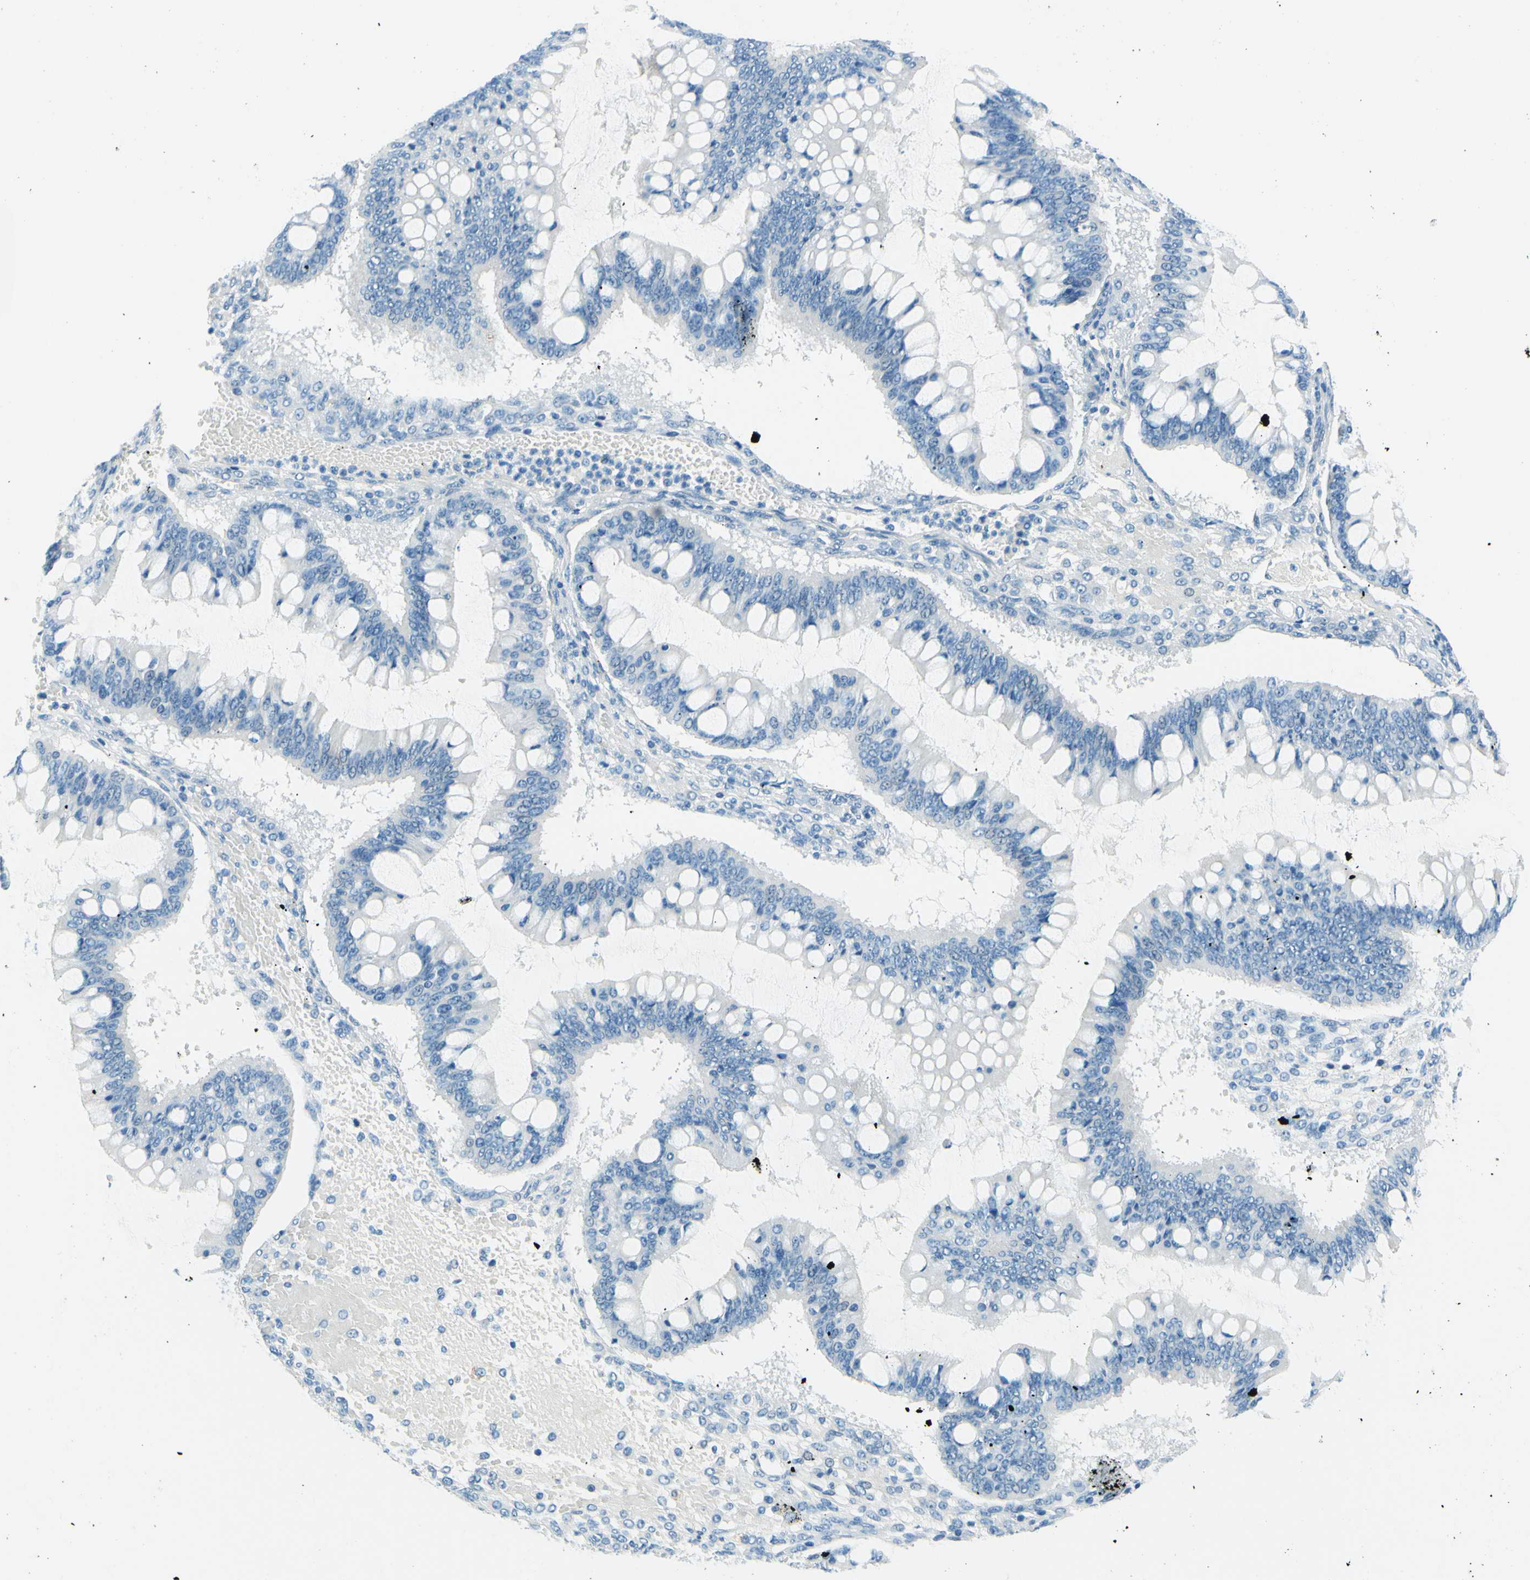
{"staining": {"intensity": "negative", "quantity": "none", "location": "none"}, "tissue": "ovarian cancer", "cell_type": "Tumor cells", "image_type": "cancer", "snomed": [{"axis": "morphology", "description": "Cystadenocarcinoma, mucinous, NOS"}, {"axis": "topography", "description": "Ovary"}], "caption": "Immunohistochemistry (IHC) photomicrograph of human ovarian cancer (mucinous cystadenocarcinoma) stained for a protein (brown), which demonstrates no expression in tumor cells.", "gene": "PASD1", "patient": {"sex": "female", "age": 73}}